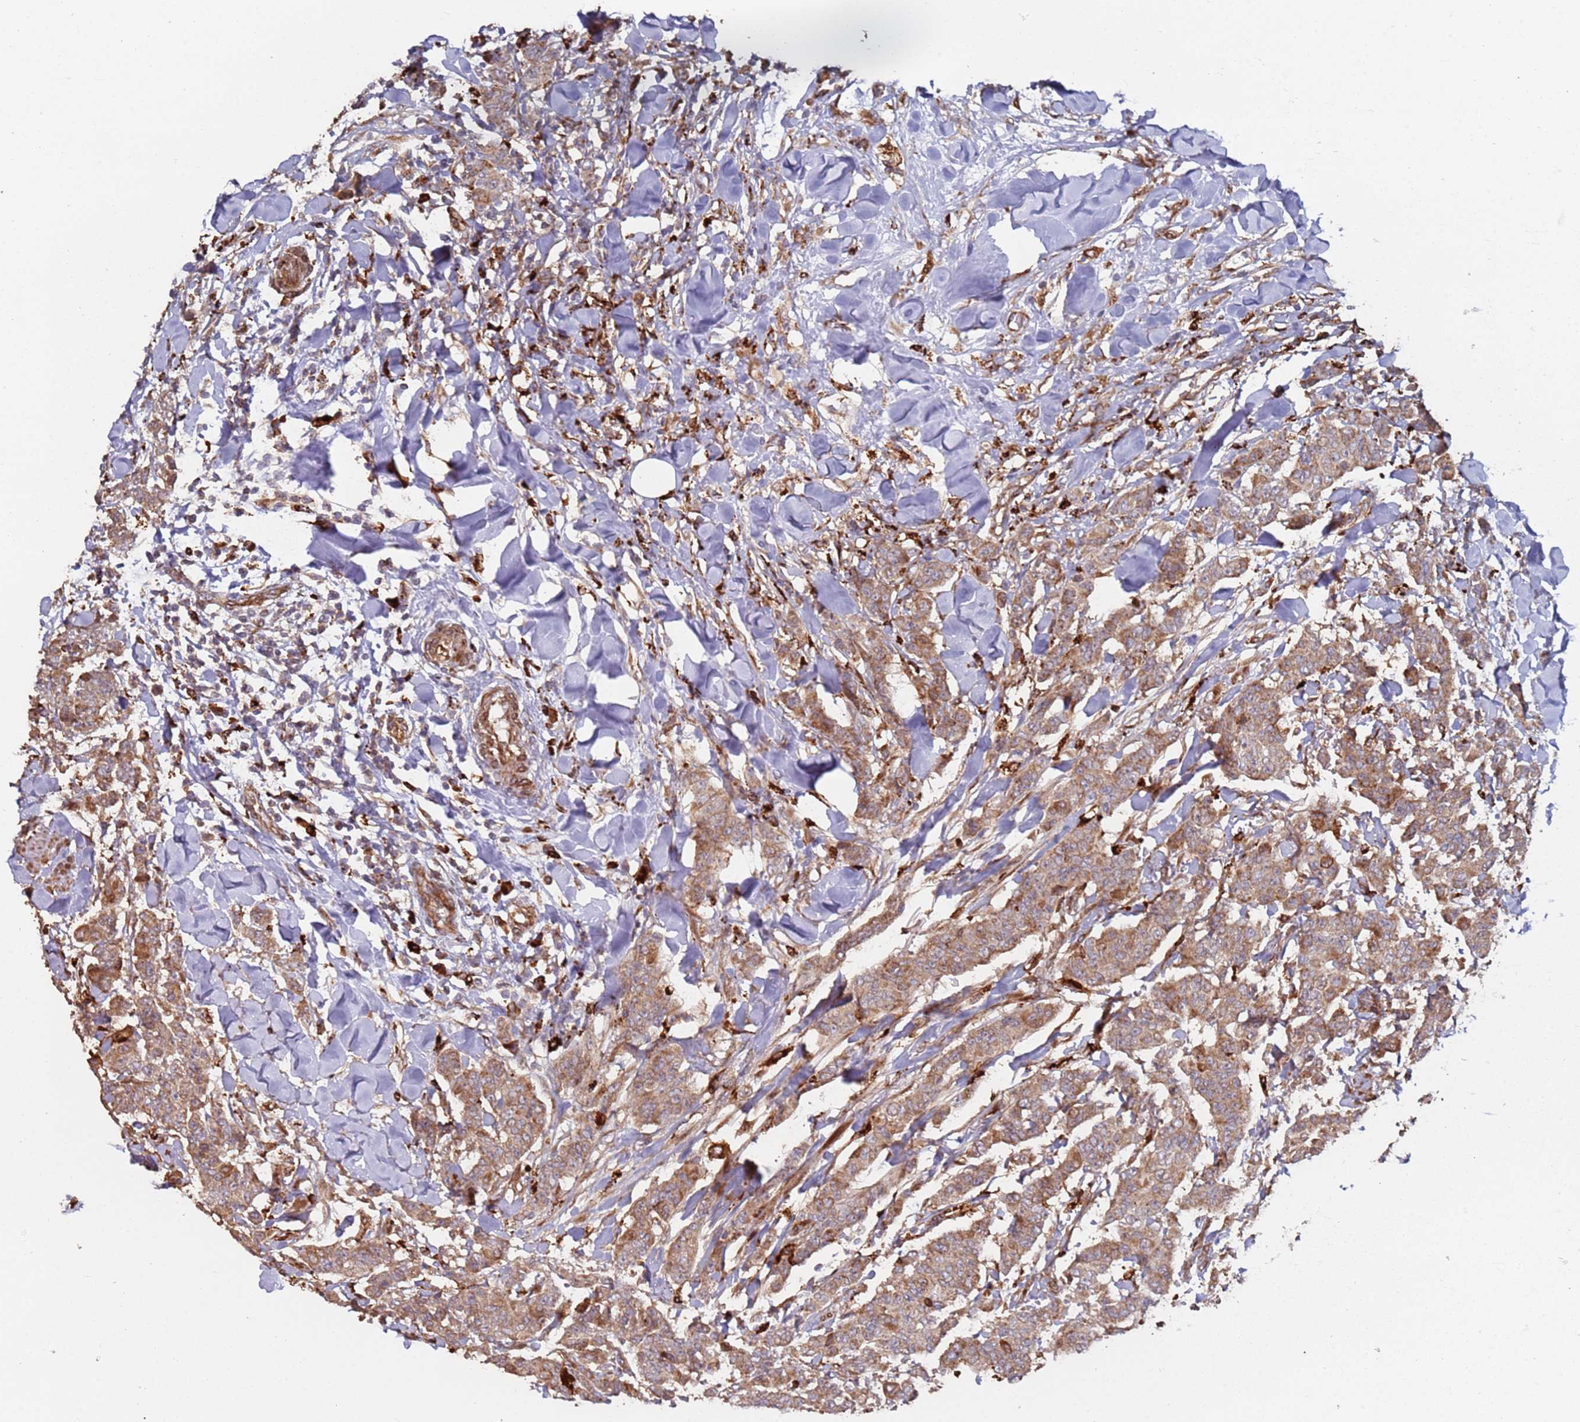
{"staining": {"intensity": "moderate", "quantity": ">75%", "location": "cytoplasmic/membranous"}, "tissue": "breast cancer", "cell_type": "Tumor cells", "image_type": "cancer", "snomed": [{"axis": "morphology", "description": "Duct carcinoma"}, {"axis": "topography", "description": "Breast"}], "caption": "Protein staining demonstrates moderate cytoplasmic/membranous expression in approximately >75% of tumor cells in breast invasive ductal carcinoma. The protein of interest is stained brown, and the nuclei are stained in blue (DAB IHC with brightfield microscopy, high magnification).", "gene": "LACC1", "patient": {"sex": "female", "age": 40}}